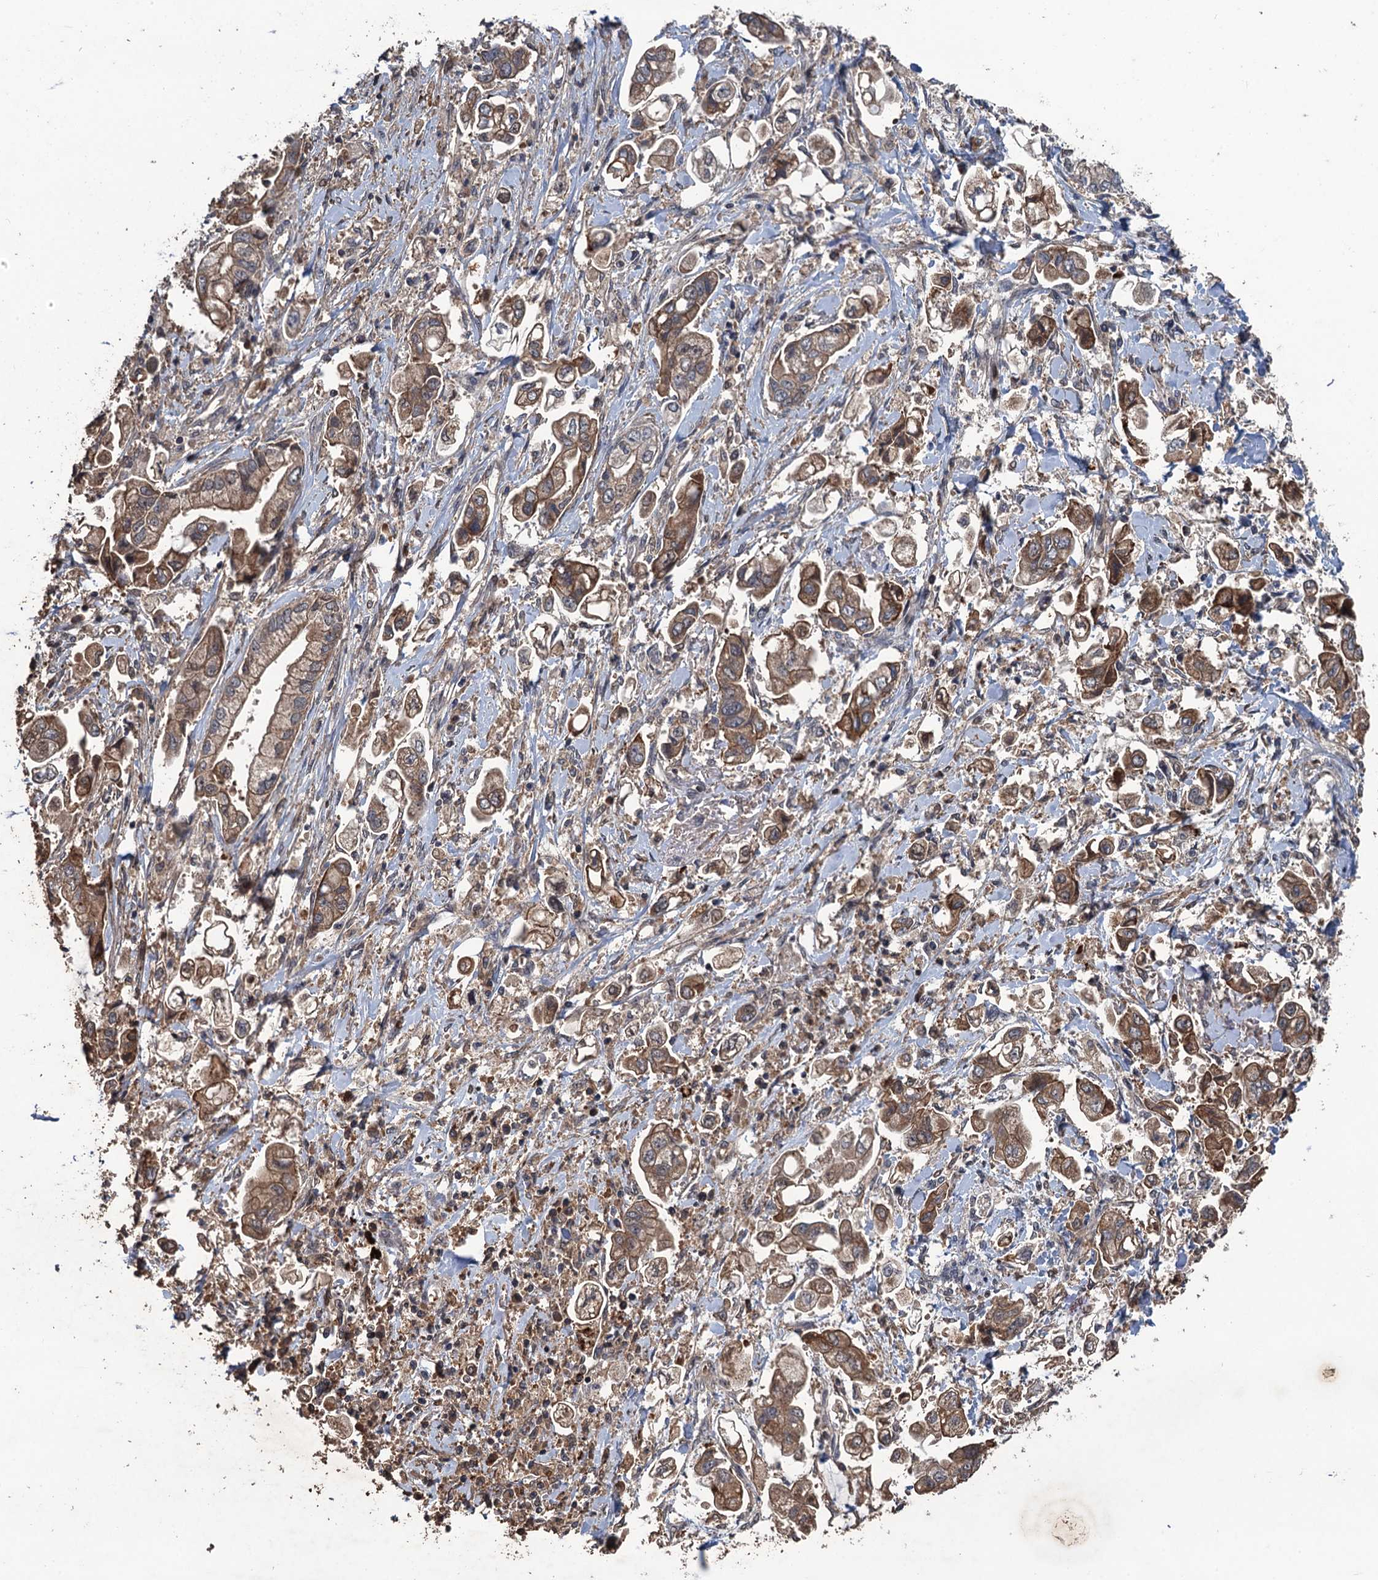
{"staining": {"intensity": "moderate", "quantity": ">75%", "location": "cytoplasmic/membranous"}, "tissue": "stomach cancer", "cell_type": "Tumor cells", "image_type": "cancer", "snomed": [{"axis": "morphology", "description": "Adenocarcinoma, NOS"}, {"axis": "topography", "description": "Stomach"}], "caption": "Tumor cells display medium levels of moderate cytoplasmic/membranous staining in about >75% of cells in human adenocarcinoma (stomach). The staining is performed using DAB brown chromogen to label protein expression. The nuclei are counter-stained blue using hematoxylin.", "gene": "ZNF438", "patient": {"sex": "male", "age": 62}}